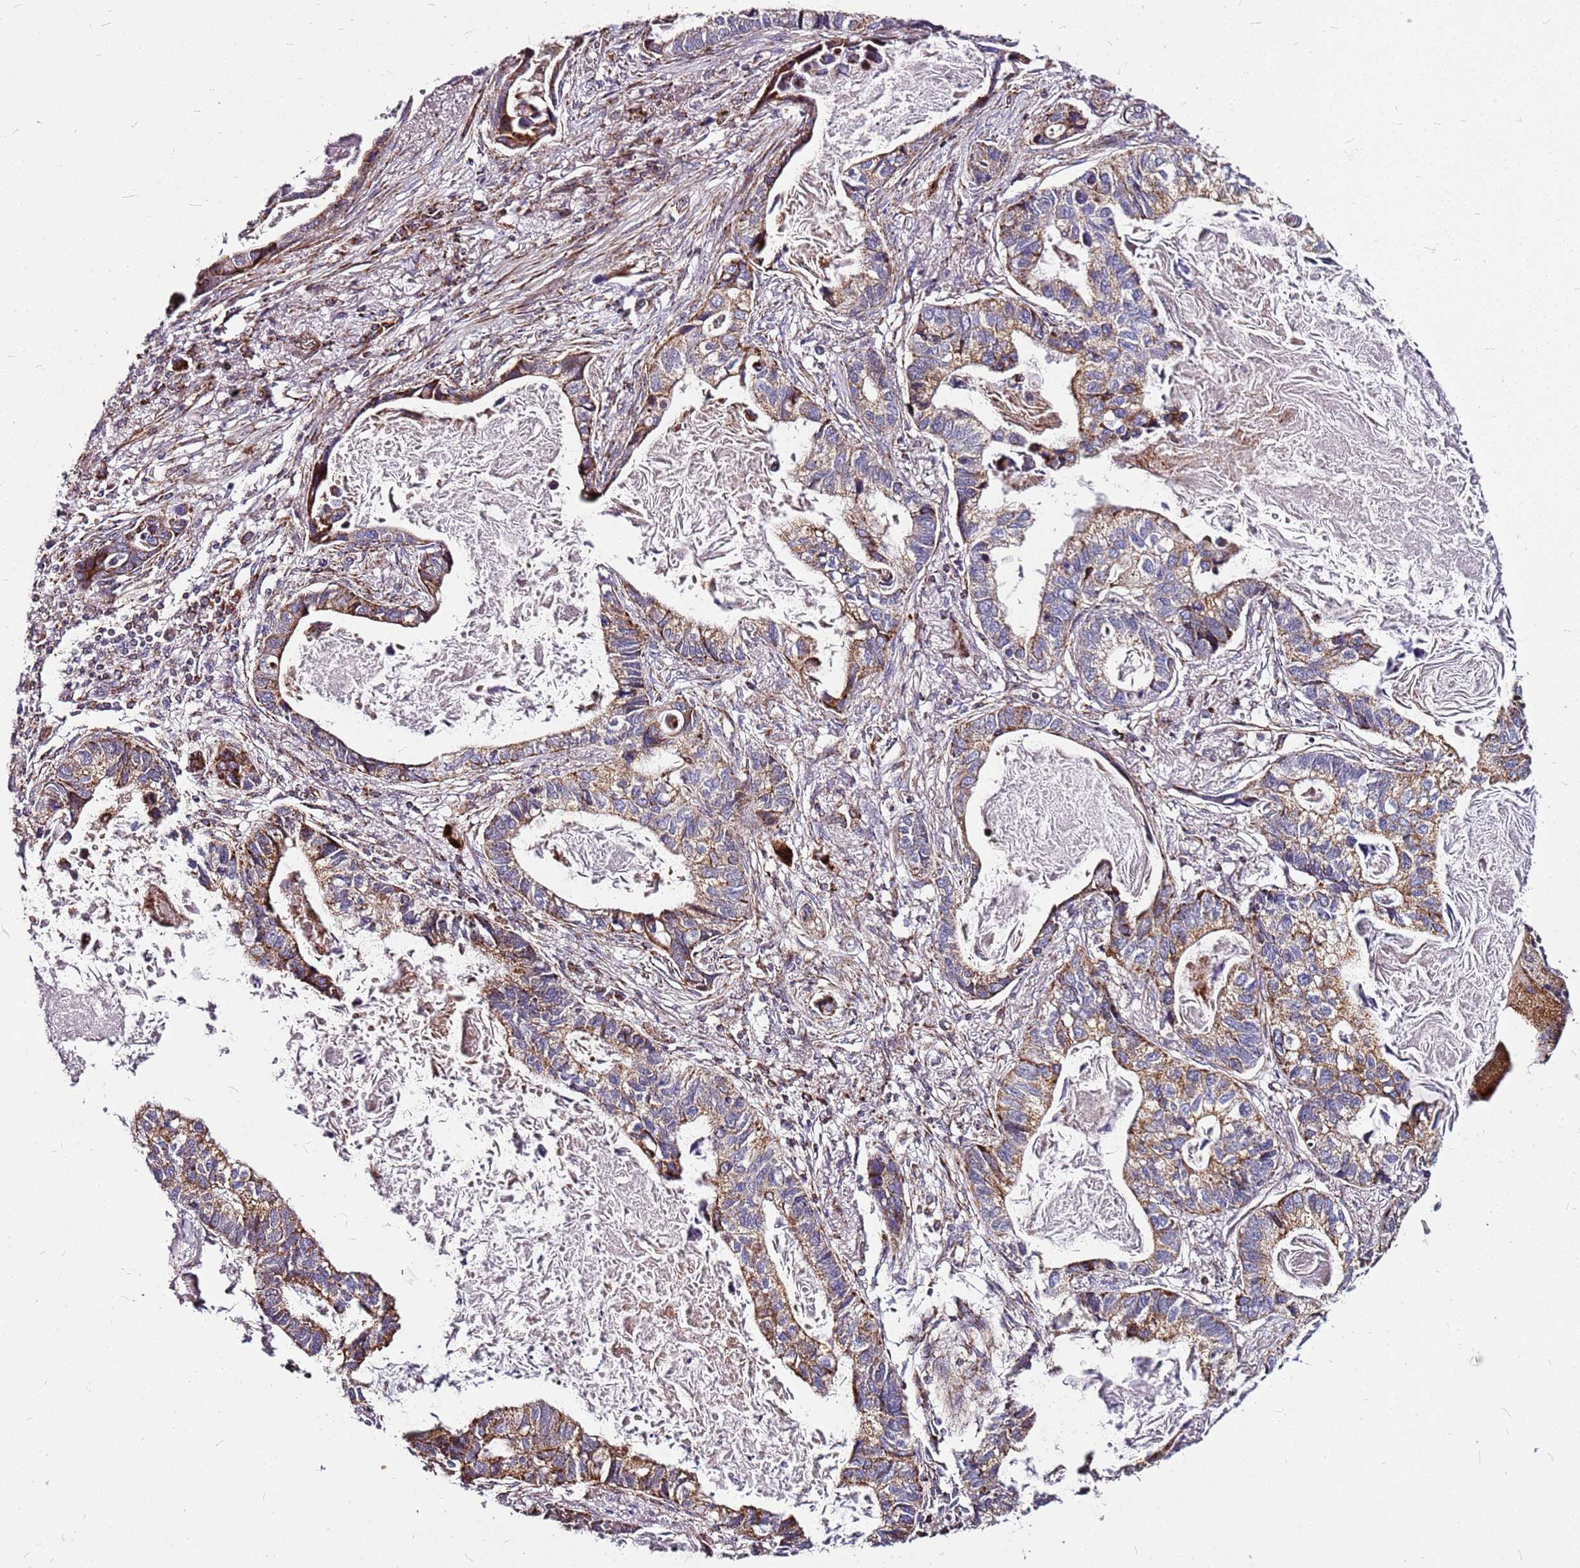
{"staining": {"intensity": "moderate", "quantity": "25%-75%", "location": "cytoplasmic/membranous"}, "tissue": "lung cancer", "cell_type": "Tumor cells", "image_type": "cancer", "snomed": [{"axis": "morphology", "description": "Adenocarcinoma, NOS"}, {"axis": "topography", "description": "Lung"}], "caption": "Lung adenocarcinoma was stained to show a protein in brown. There is medium levels of moderate cytoplasmic/membranous positivity in about 25%-75% of tumor cells.", "gene": "OR51T1", "patient": {"sex": "male", "age": 67}}